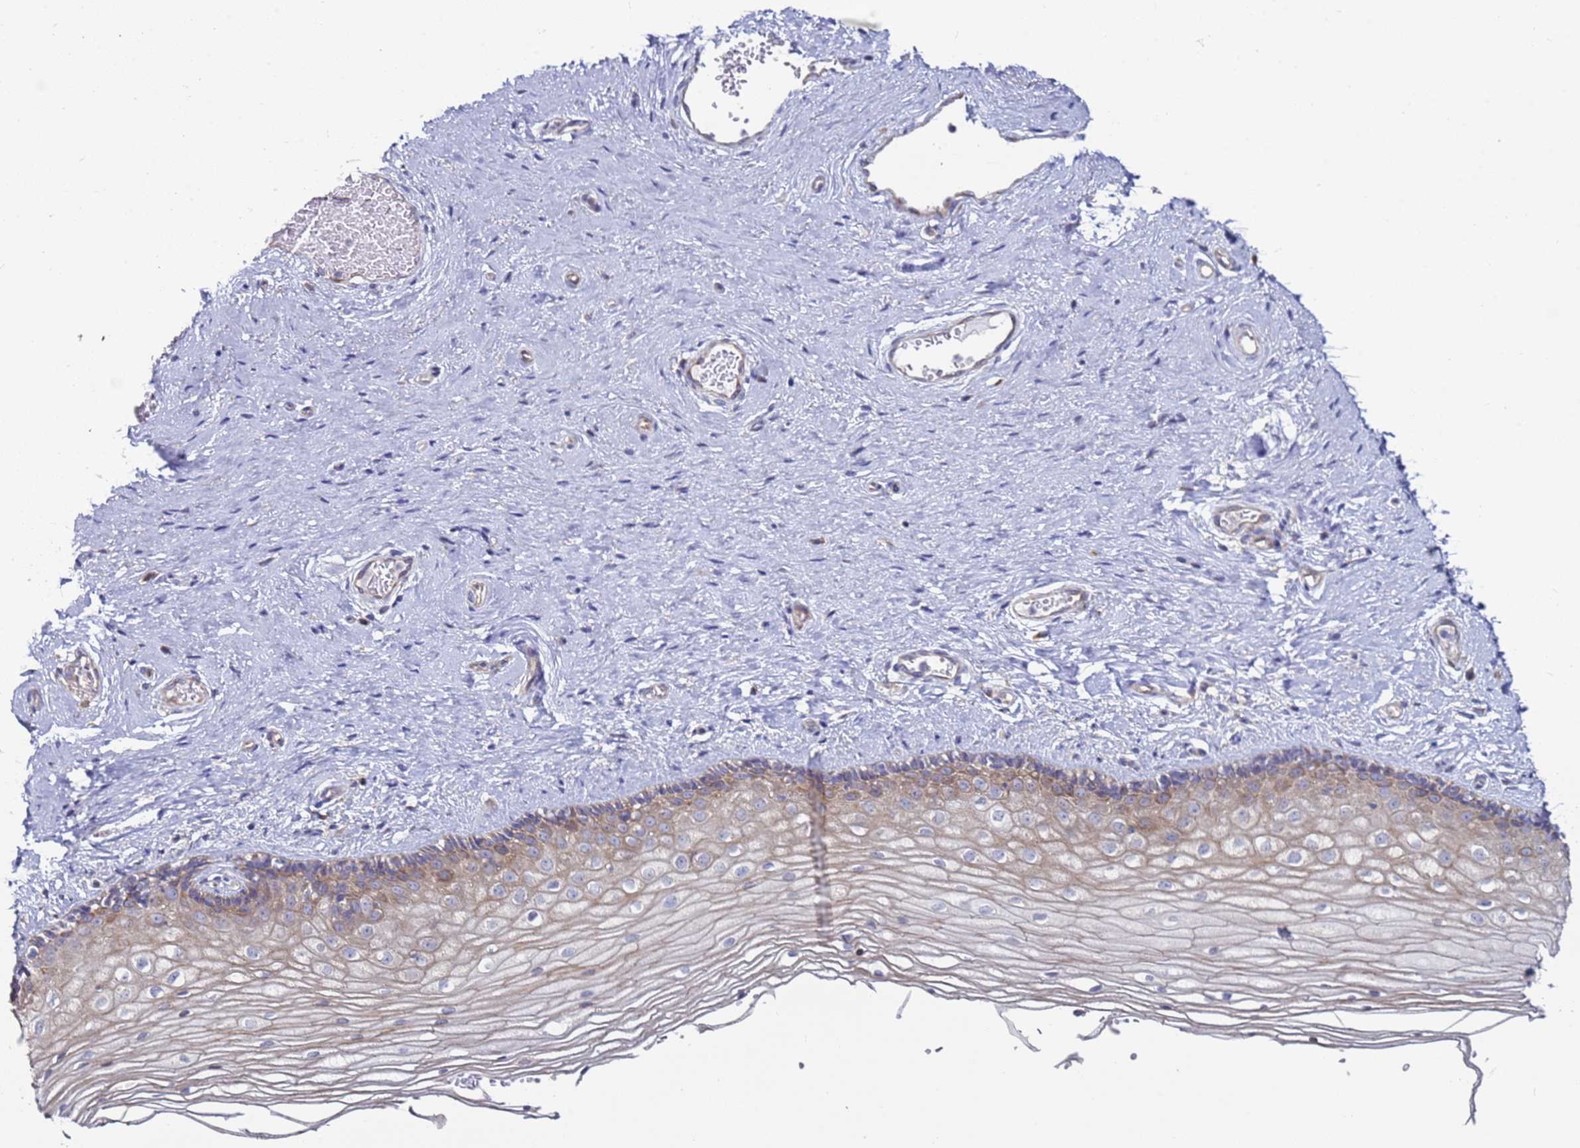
{"staining": {"intensity": "weak", "quantity": "25%-75%", "location": "cytoplasmic/membranous"}, "tissue": "vagina", "cell_type": "Squamous epithelial cells", "image_type": "normal", "snomed": [{"axis": "morphology", "description": "Normal tissue, NOS"}, {"axis": "topography", "description": "Vagina"}], "caption": "The immunohistochemical stain labels weak cytoplasmic/membranous expression in squamous epithelial cells of benign vagina. The staining is performed using DAB brown chromogen to label protein expression. The nuclei are counter-stained blue using hematoxylin.", "gene": "DIP2B", "patient": {"sex": "female", "age": 46}}